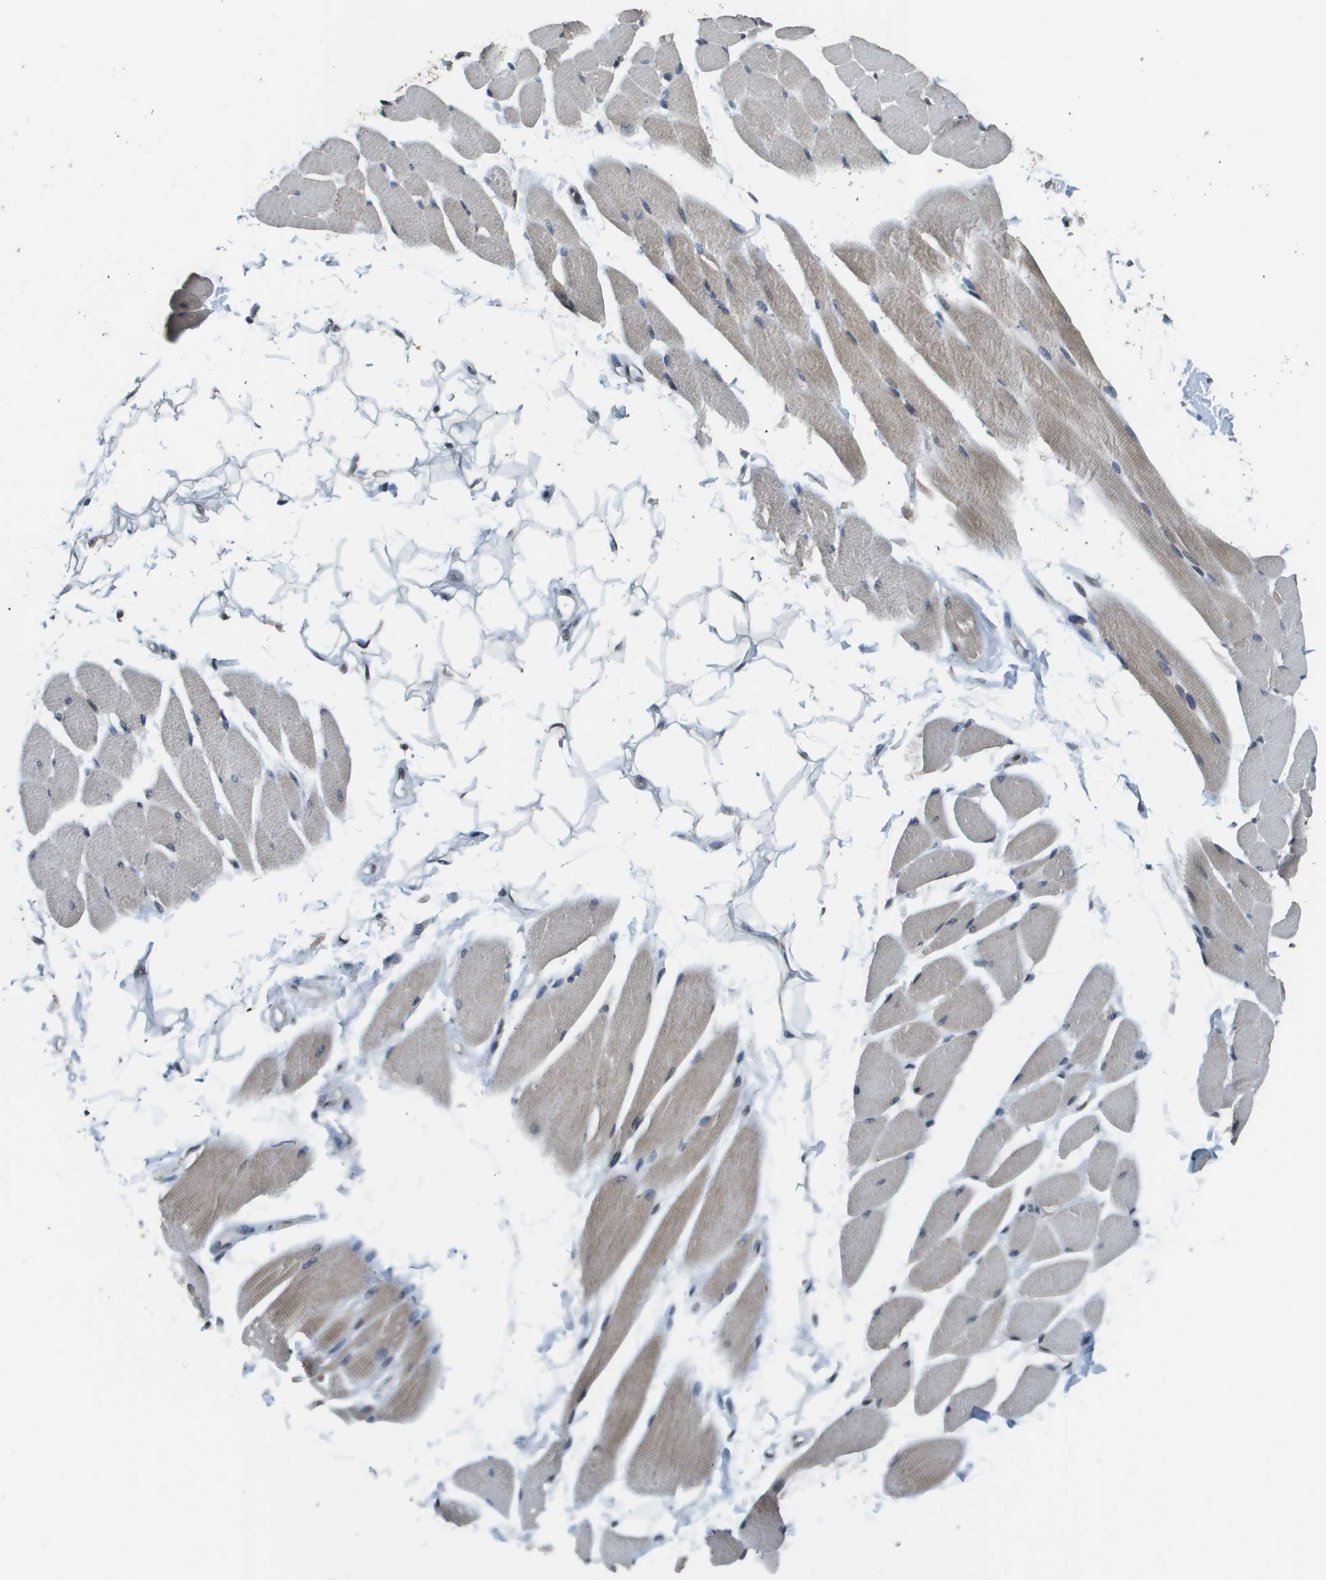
{"staining": {"intensity": "moderate", "quantity": "25%-75%", "location": "cytoplasmic/membranous"}, "tissue": "skeletal muscle", "cell_type": "Myocytes", "image_type": "normal", "snomed": [{"axis": "morphology", "description": "Normal tissue, NOS"}, {"axis": "topography", "description": "Skeletal muscle"}, {"axis": "topography", "description": "Oral tissue"}, {"axis": "topography", "description": "Peripheral nerve tissue"}], "caption": "Myocytes show moderate cytoplasmic/membranous positivity in about 25%-75% of cells in benign skeletal muscle. The staining was performed using DAB, with brown indicating positive protein expression. Nuclei are stained blue with hematoxylin.", "gene": "FANCC", "patient": {"sex": "female", "age": 84}}